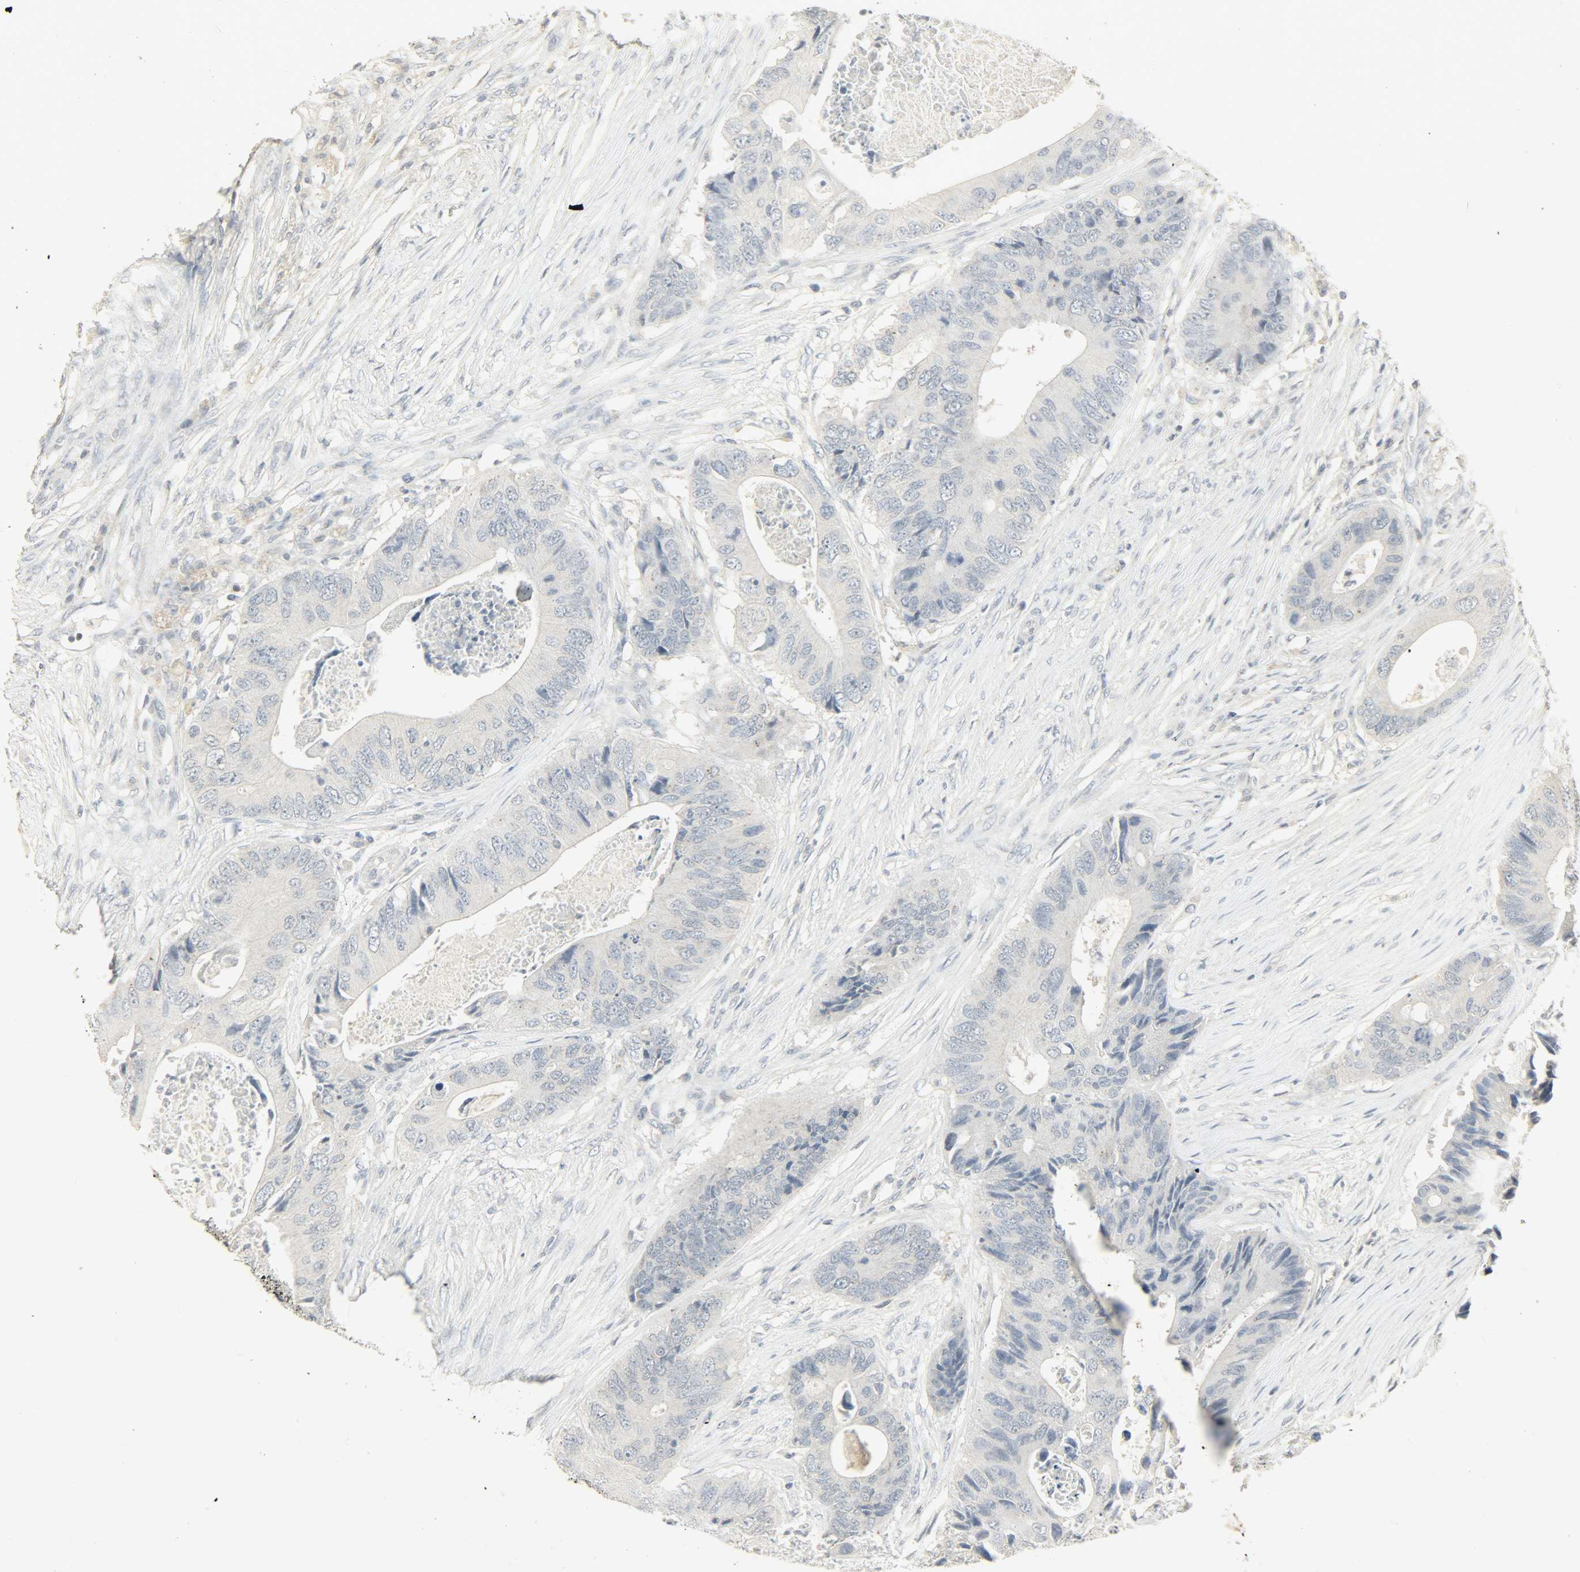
{"staining": {"intensity": "negative", "quantity": "none", "location": "none"}, "tissue": "colorectal cancer", "cell_type": "Tumor cells", "image_type": "cancer", "snomed": [{"axis": "morphology", "description": "Adenocarcinoma, NOS"}, {"axis": "topography", "description": "Colon"}], "caption": "IHC of human adenocarcinoma (colorectal) reveals no positivity in tumor cells.", "gene": "CAMK4", "patient": {"sex": "male", "age": 71}}